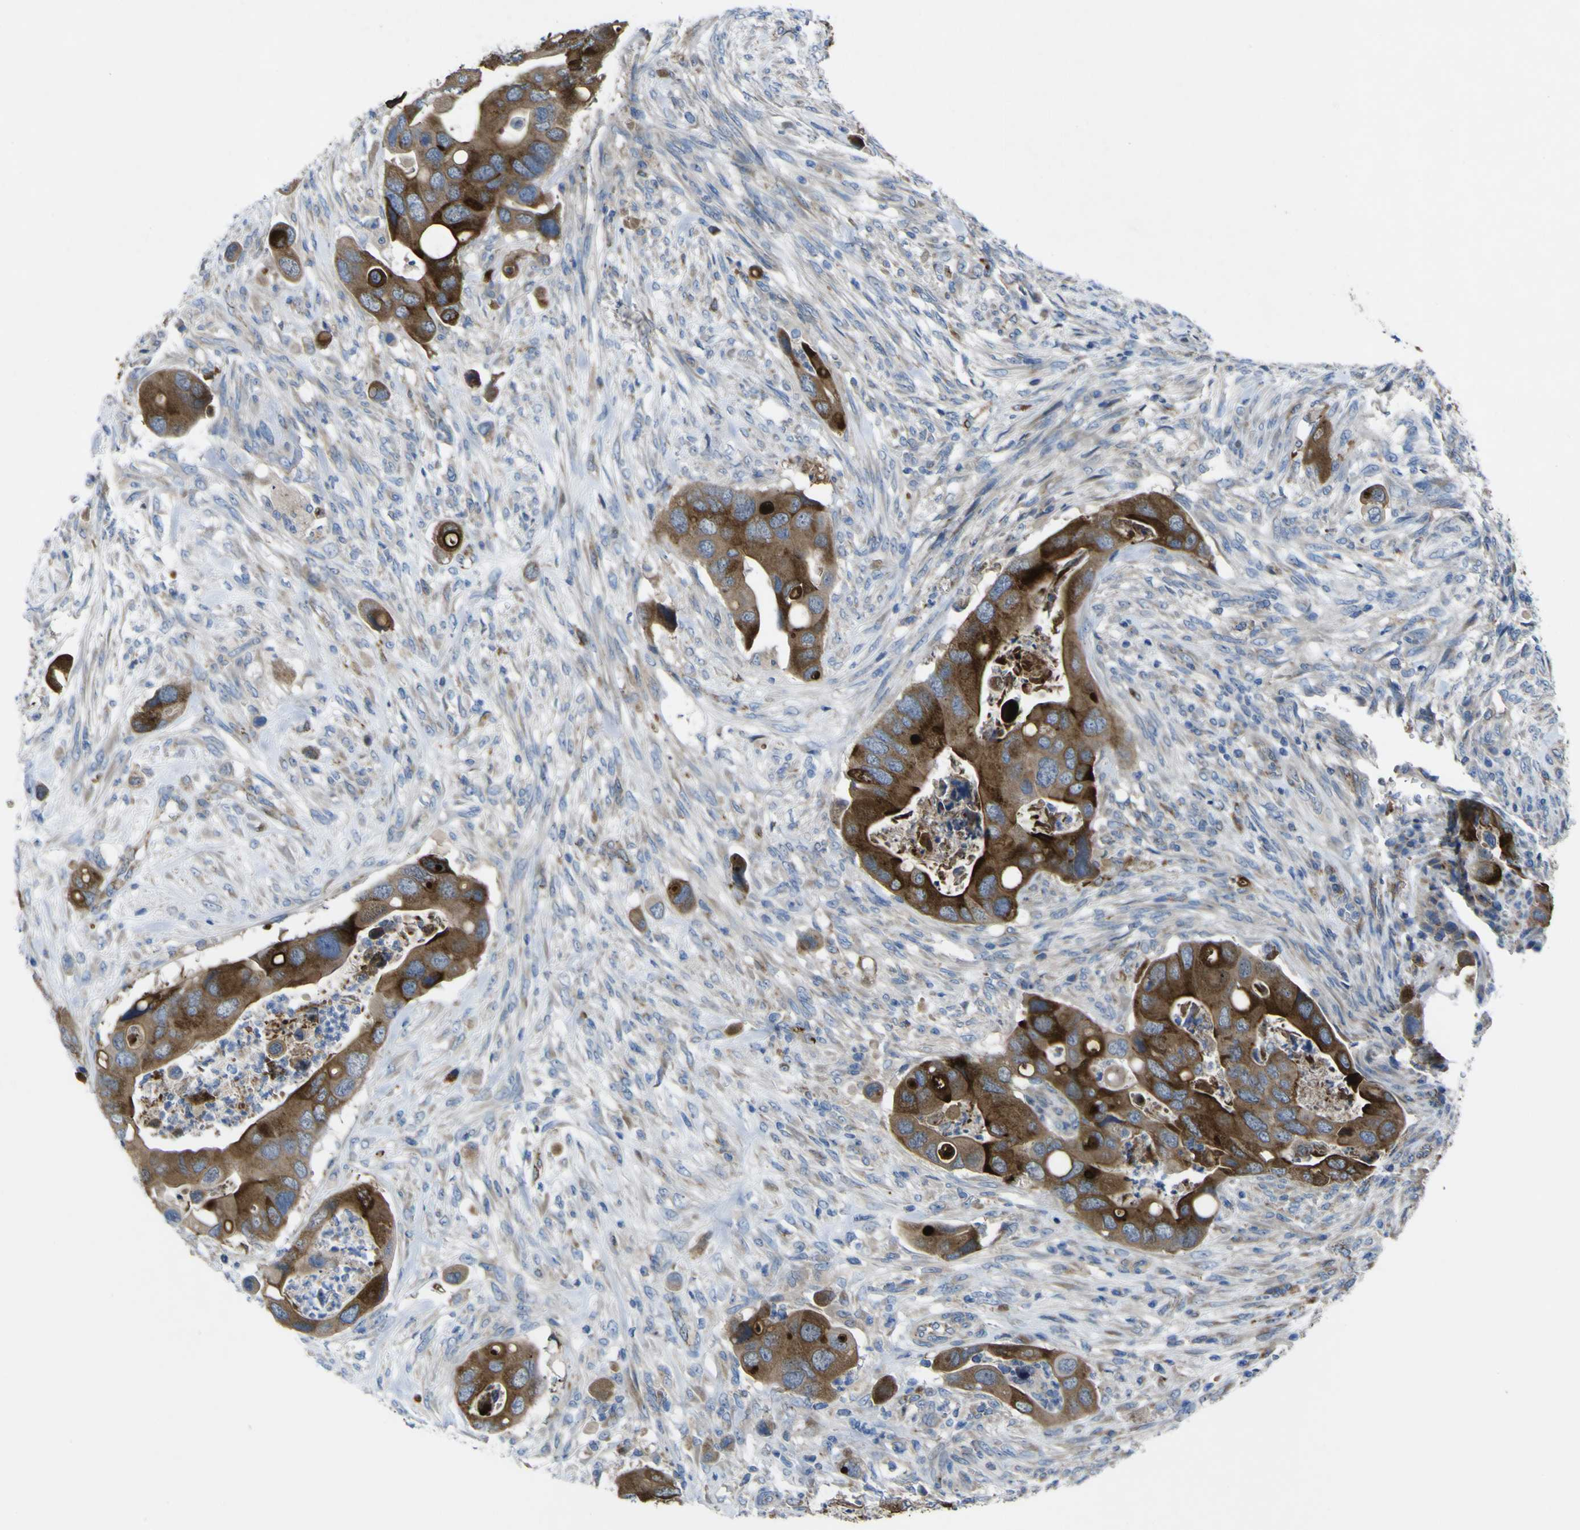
{"staining": {"intensity": "strong", "quantity": ">75%", "location": "cytoplasmic/membranous"}, "tissue": "colorectal cancer", "cell_type": "Tumor cells", "image_type": "cancer", "snomed": [{"axis": "morphology", "description": "Adenocarcinoma, NOS"}, {"axis": "topography", "description": "Rectum"}], "caption": "This is an image of immunohistochemistry (IHC) staining of colorectal cancer, which shows strong expression in the cytoplasmic/membranous of tumor cells.", "gene": "CST3", "patient": {"sex": "female", "age": 57}}